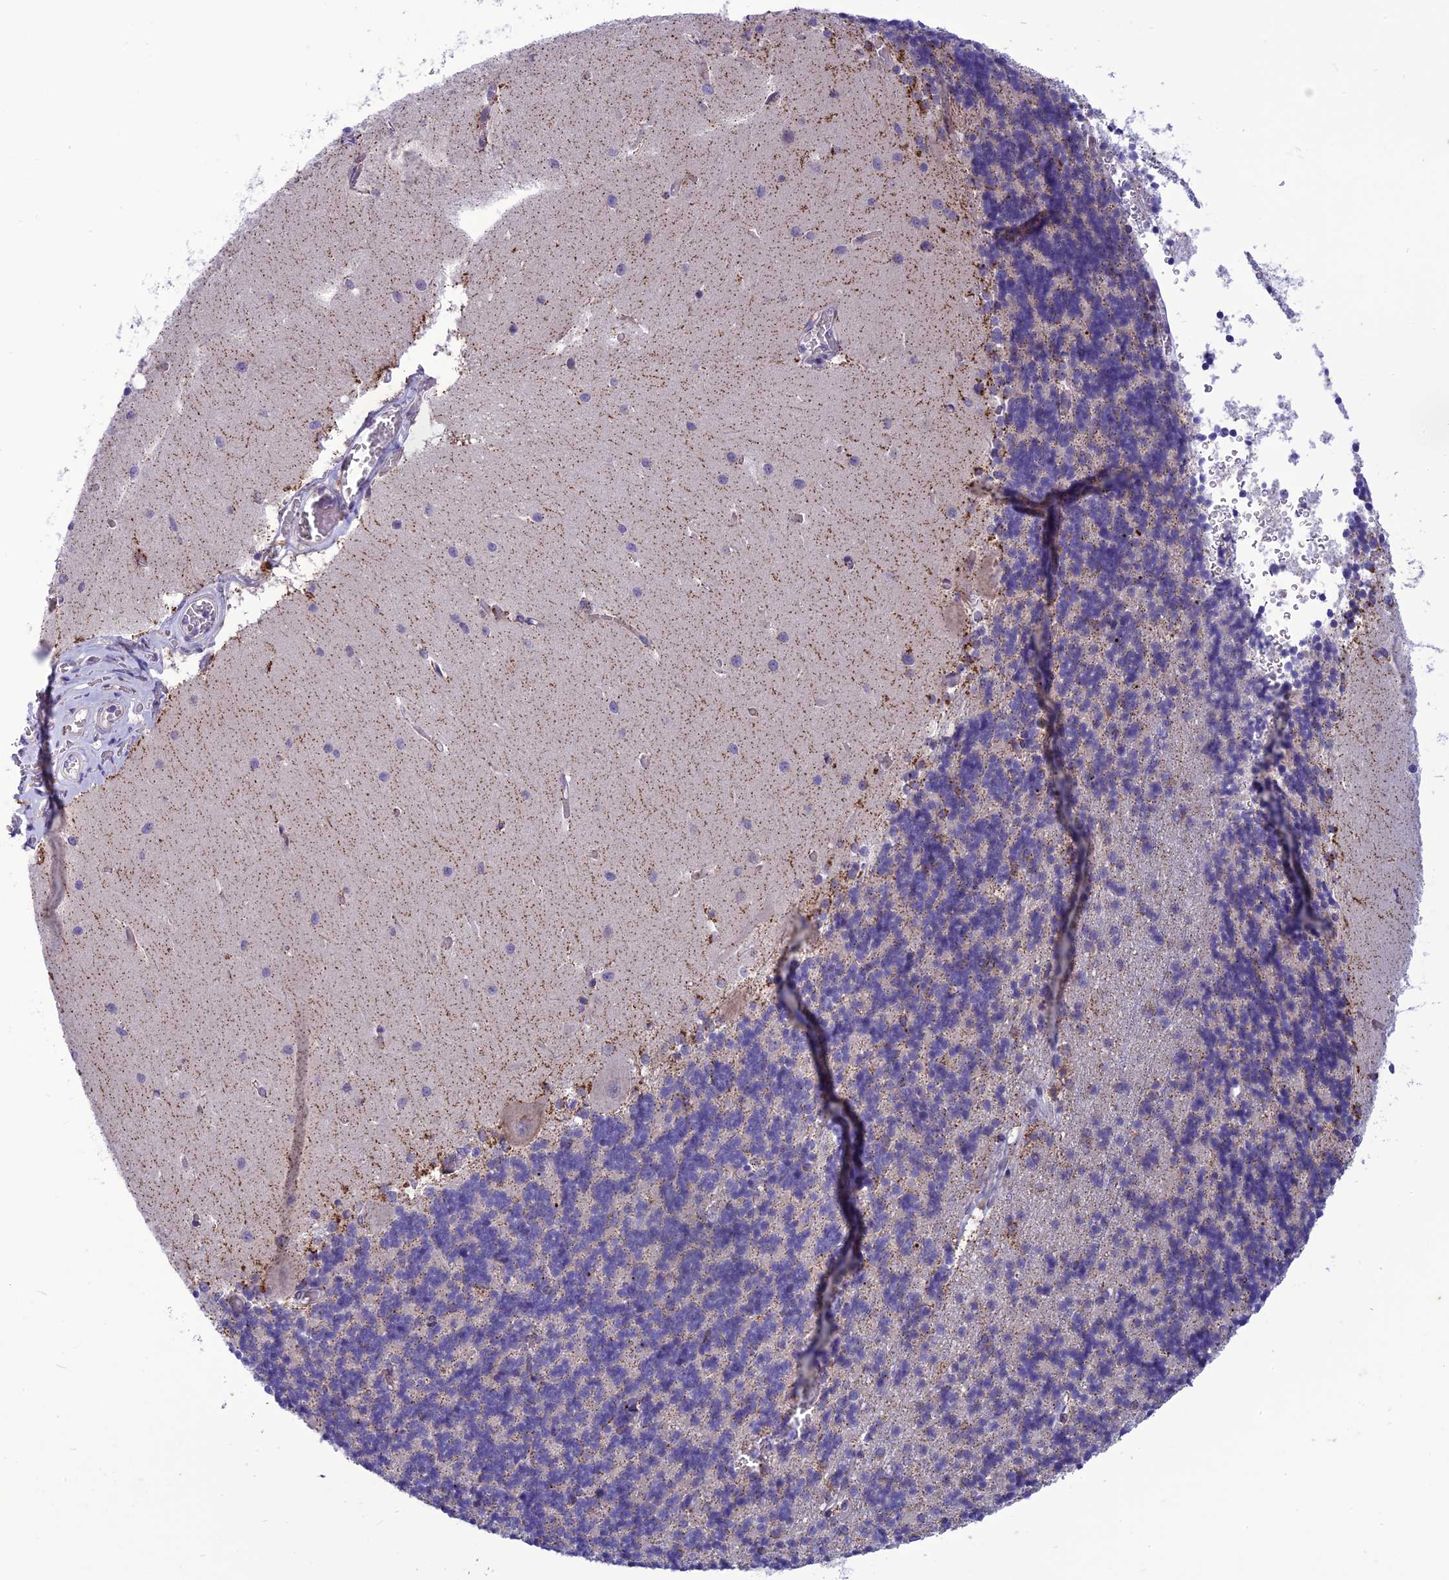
{"staining": {"intensity": "negative", "quantity": "none", "location": "none"}, "tissue": "cerebellum", "cell_type": "Cells in granular layer", "image_type": "normal", "snomed": [{"axis": "morphology", "description": "Normal tissue, NOS"}, {"axis": "topography", "description": "Cerebellum"}], "caption": "Histopathology image shows no protein staining in cells in granular layer of benign cerebellum. (Stains: DAB IHC with hematoxylin counter stain, Microscopy: brightfield microscopy at high magnification).", "gene": "PSMF1", "patient": {"sex": "male", "age": 37}}